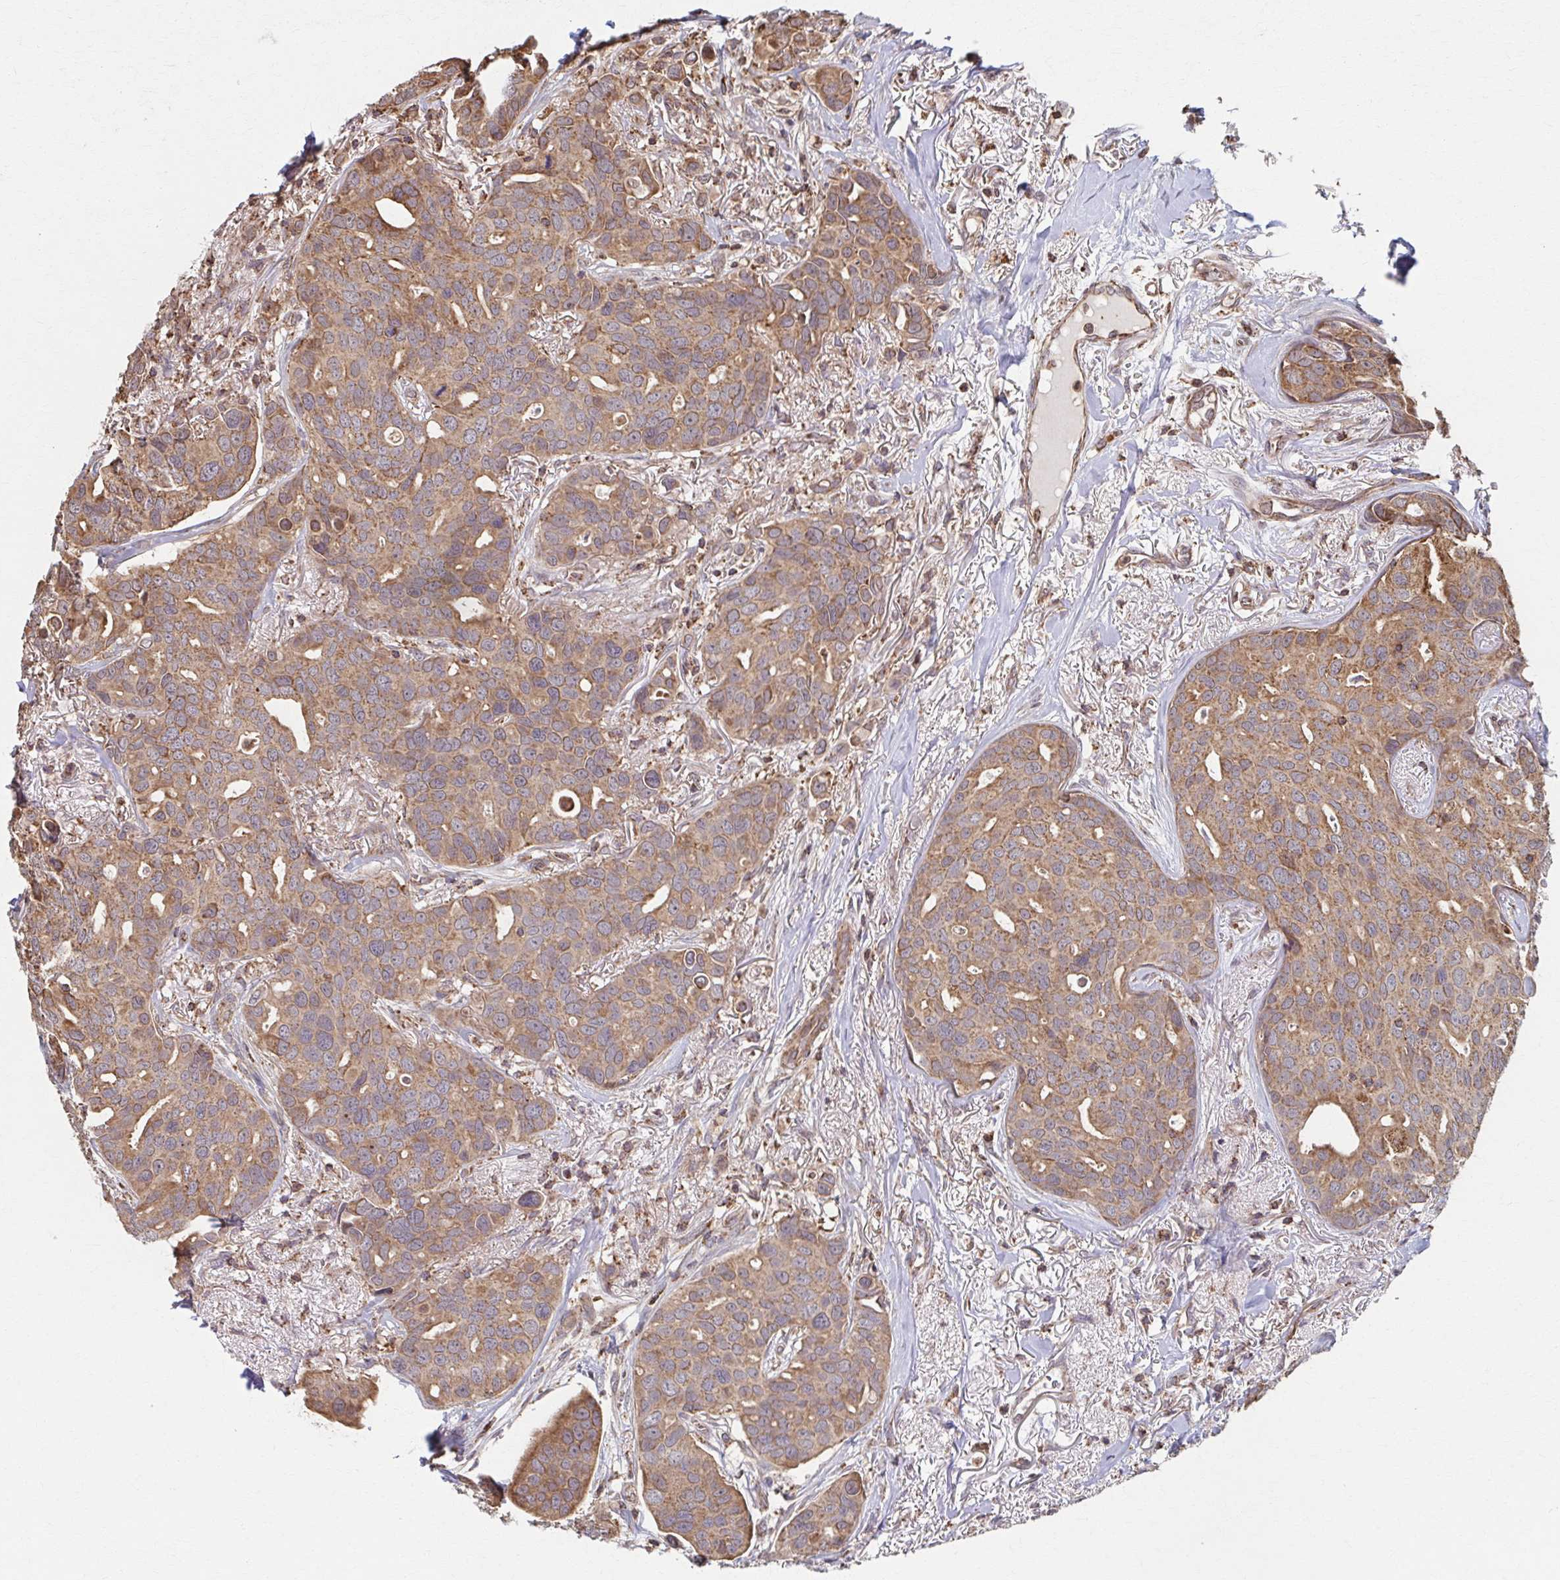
{"staining": {"intensity": "moderate", "quantity": ">75%", "location": "cytoplasmic/membranous"}, "tissue": "breast cancer", "cell_type": "Tumor cells", "image_type": "cancer", "snomed": [{"axis": "morphology", "description": "Duct carcinoma"}, {"axis": "topography", "description": "Breast"}], "caption": "IHC image of infiltrating ductal carcinoma (breast) stained for a protein (brown), which shows medium levels of moderate cytoplasmic/membranous expression in approximately >75% of tumor cells.", "gene": "KLHL34", "patient": {"sex": "female", "age": 54}}